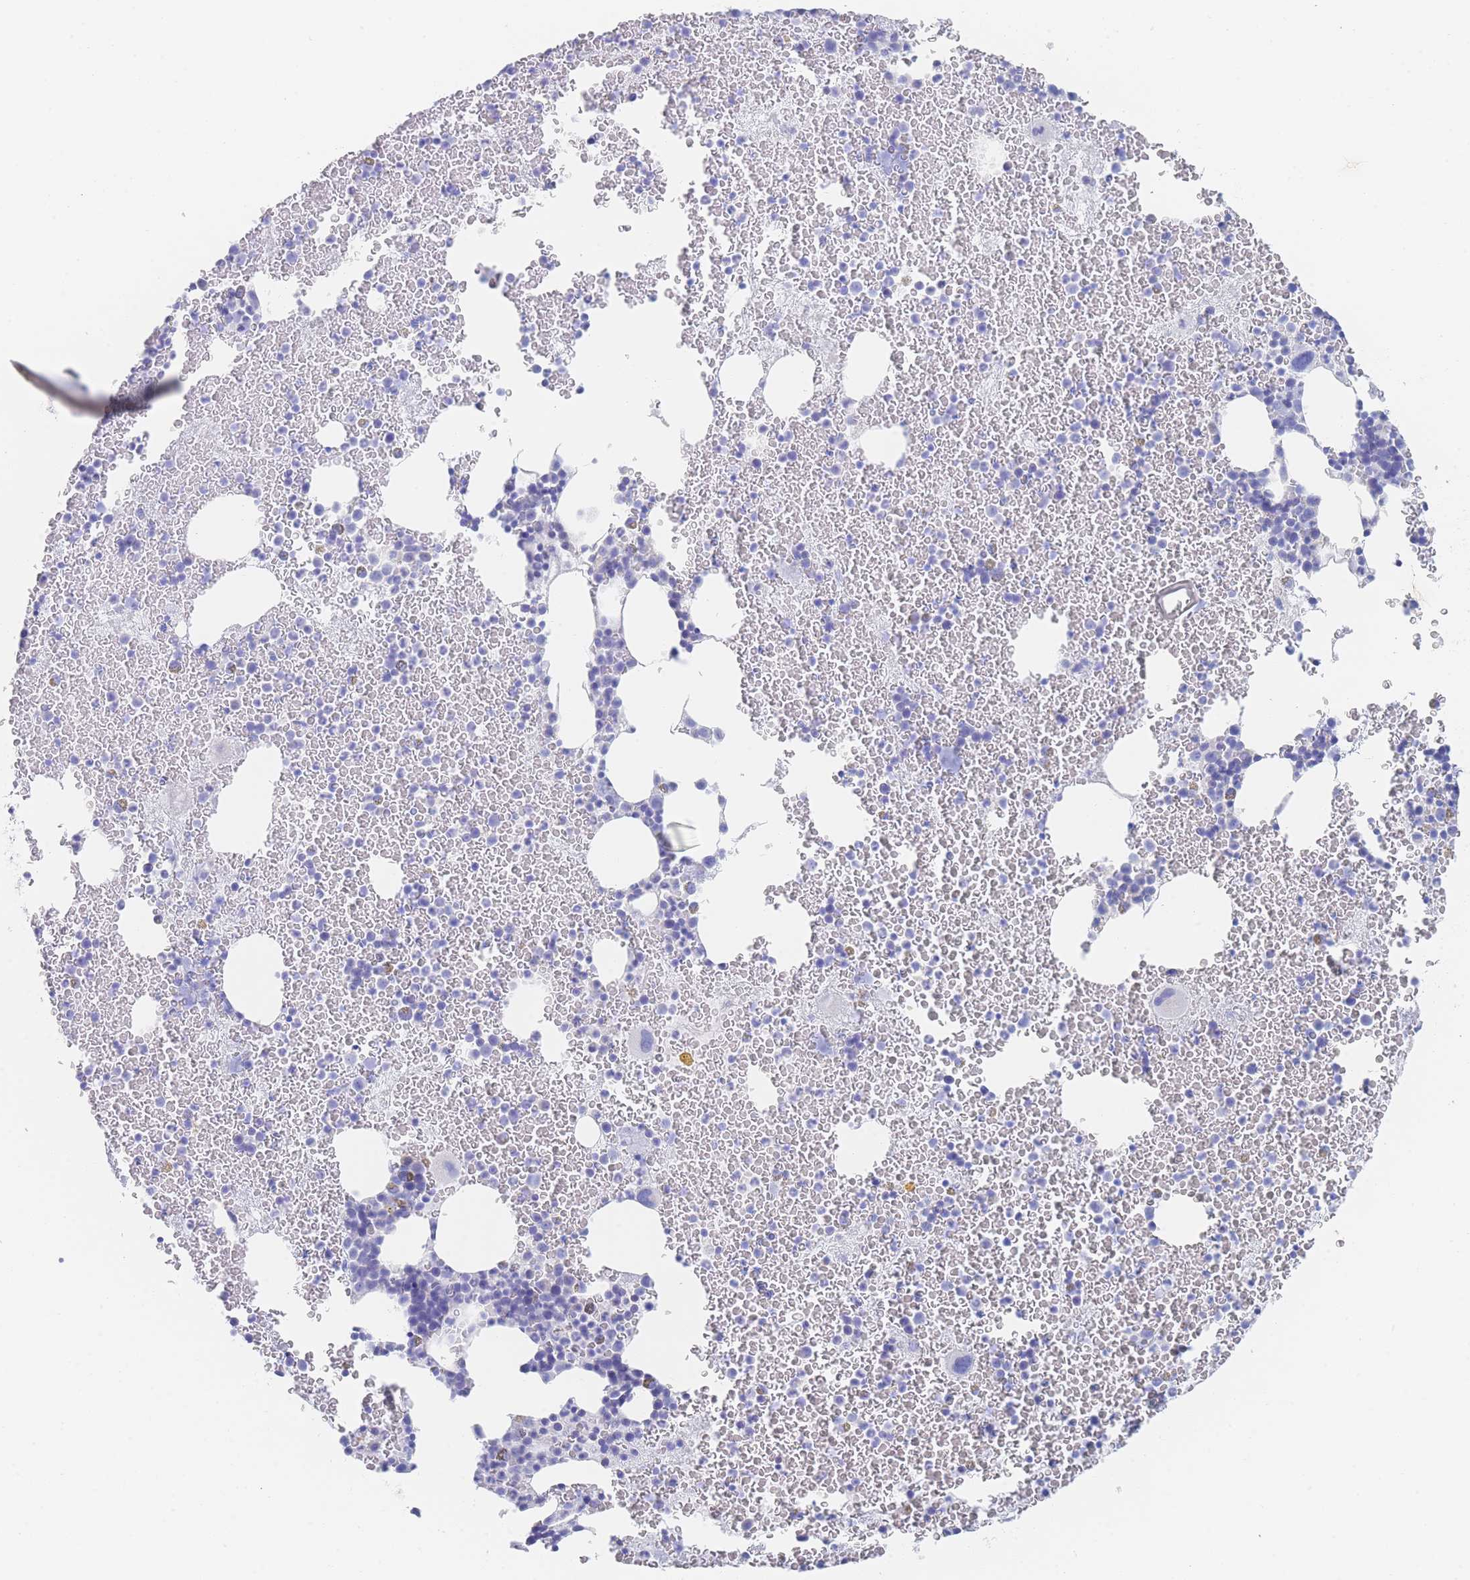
{"staining": {"intensity": "negative", "quantity": "none", "location": "none"}, "tissue": "bone marrow", "cell_type": "Hematopoietic cells", "image_type": "normal", "snomed": [{"axis": "morphology", "description": "Normal tissue, NOS"}, {"axis": "topography", "description": "Bone marrow"}], "caption": "This is an IHC micrograph of normal bone marrow. There is no staining in hematopoietic cells.", "gene": "LRRC37A2", "patient": {"sex": "male", "age": 26}}